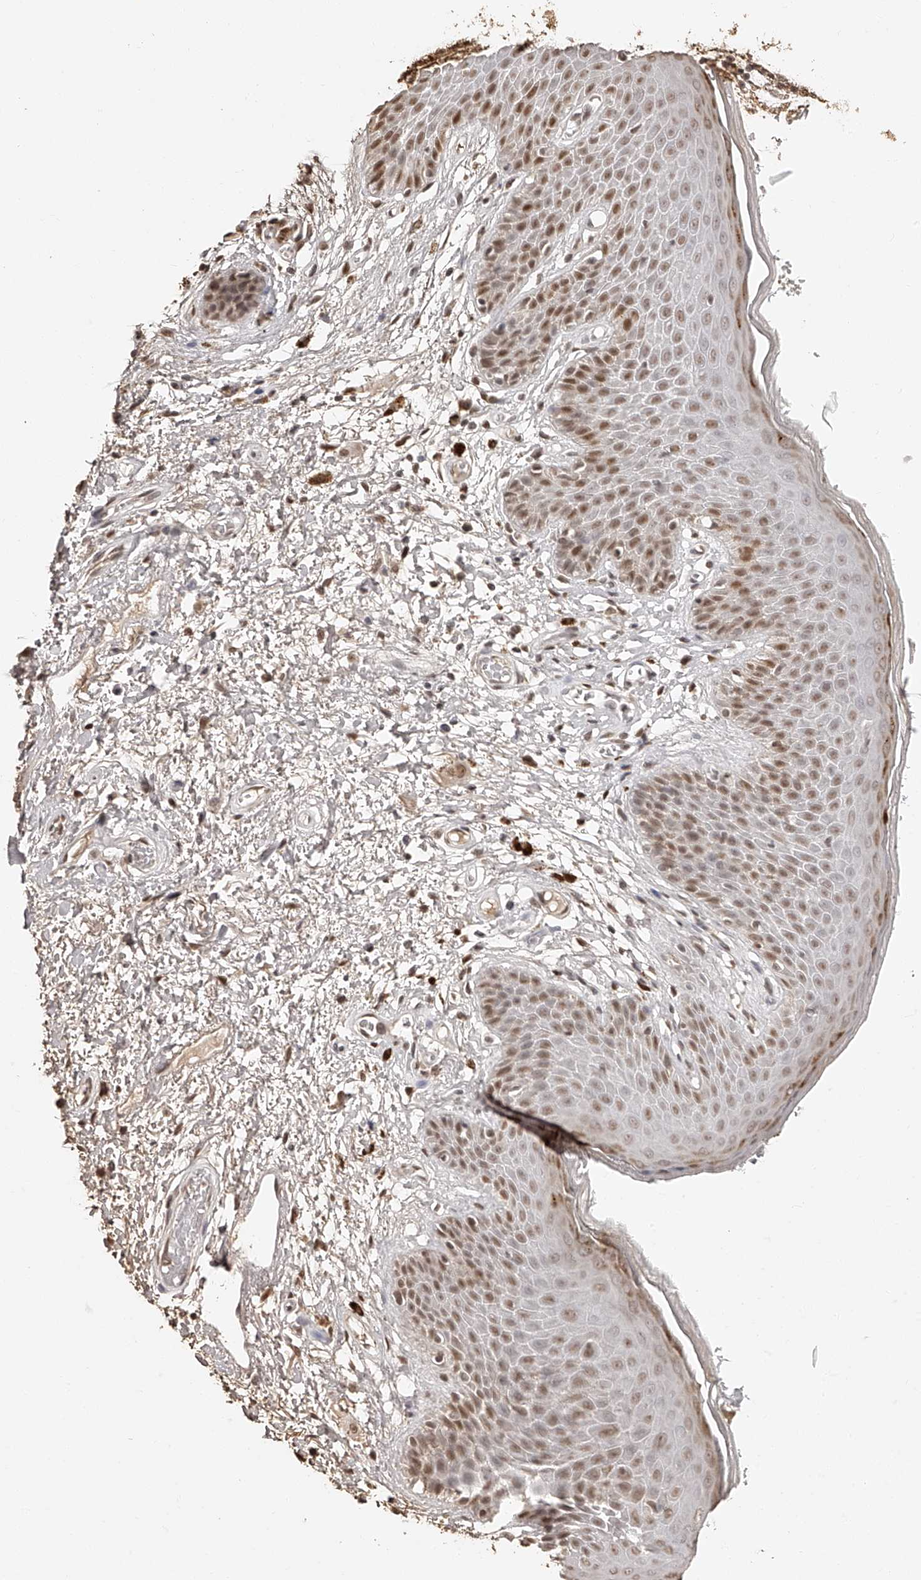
{"staining": {"intensity": "moderate", "quantity": "25%-75%", "location": "nuclear"}, "tissue": "skin", "cell_type": "Epidermal cells", "image_type": "normal", "snomed": [{"axis": "morphology", "description": "Normal tissue, NOS"}, {"axis": "topography", "description": "Anal"}], "caption": "Moderate nuclear staining for a protein is appreciated in about 25%-75% of epidermal cells of benign skin using immunohistochemistry.", "gene": "ZNF503", "patient": {"sex": "male", "age": 74}}